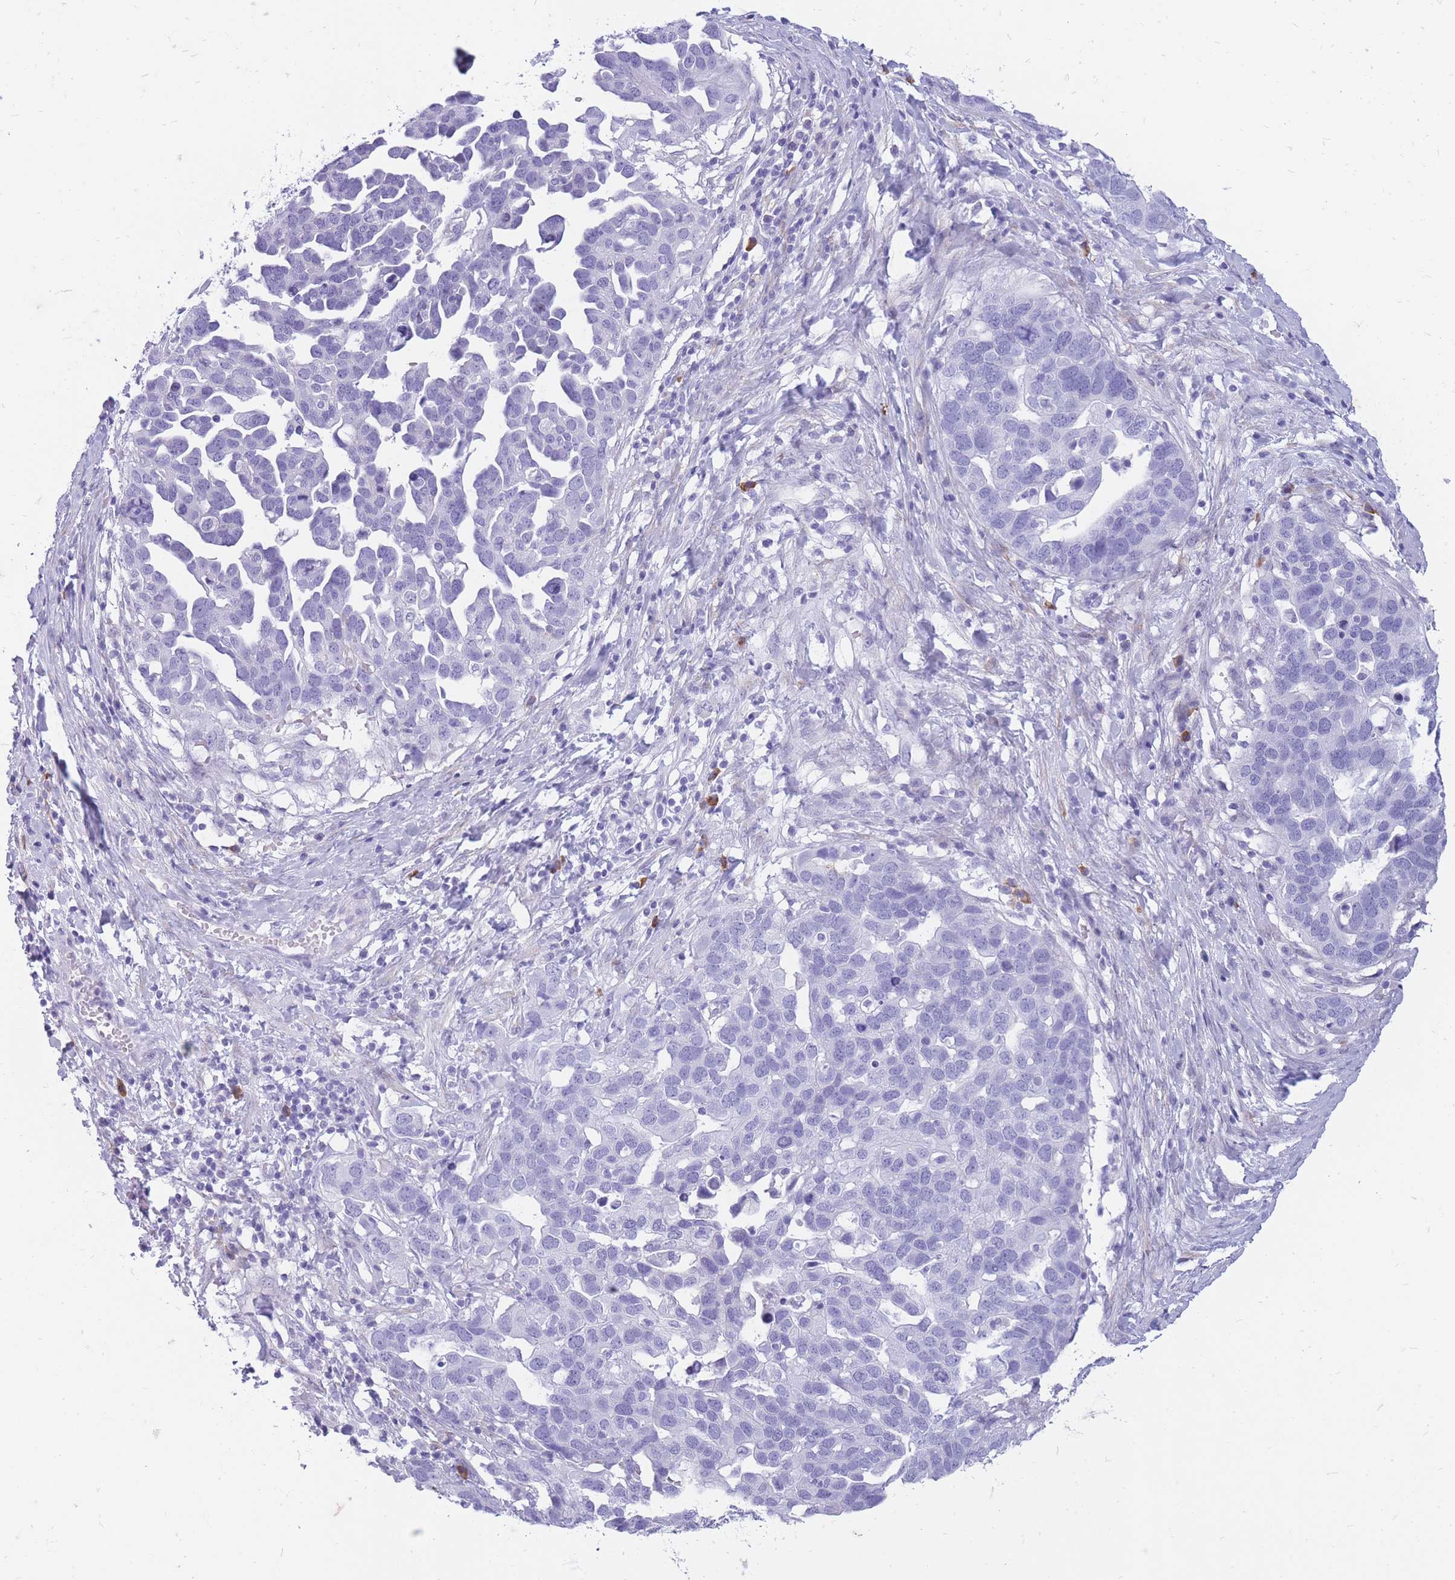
{"staining": {"intensity": "negative", "quantity": "none", "location": "none"}, "tissue": "ovarian cancer", "cell_type": "Tumor cells", "image_type": "cancer", "snomed": [{"axis": "morphology", "description": "Cystadenocarcinoma, serous, NOS"}, {"axis": "topography", "description": "Ovary"}], "caption": "This is an IHC micrograph of ovarian cancer. There is no positivity in tumor cells.", "gene": "ZFP37", "patient": {"sex": "female", "age": 54}}